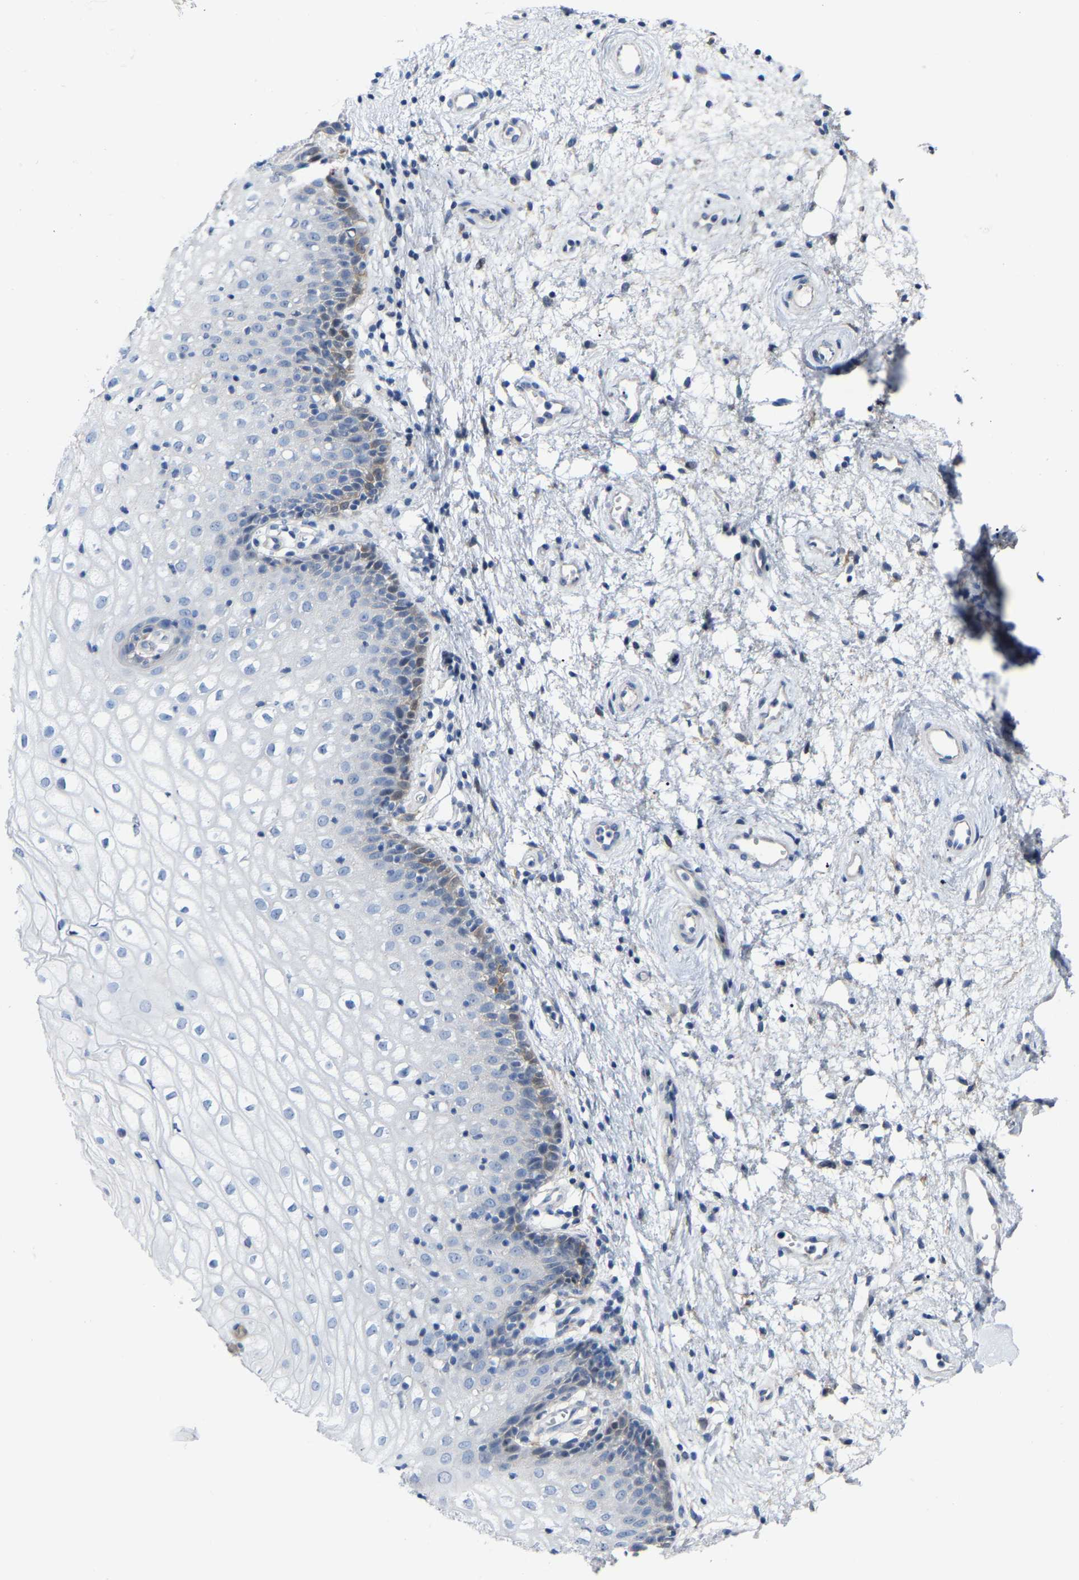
{"staining": {"intensity": "moderate", "quantity": "<25%", "location": "cytoplasmic/membranous"}, "tissue": "vagina", "cell_type": "Squamous epithelial cells", "image_type": "normal", "snomed": [{"axis": "morphology", "description": "Normal tissue, NOS"}, {"axis": "topography", "description": "Vagina"}], "caption": "This is a micrograph of immunohistochemistry (IHC) staining of benign vagina, which shows moderate expression in the cytoplasmic/membranous of squamous epithelial cells.", "gene": "ABTB2", "patient": {"sex": "female", "age": 34}}